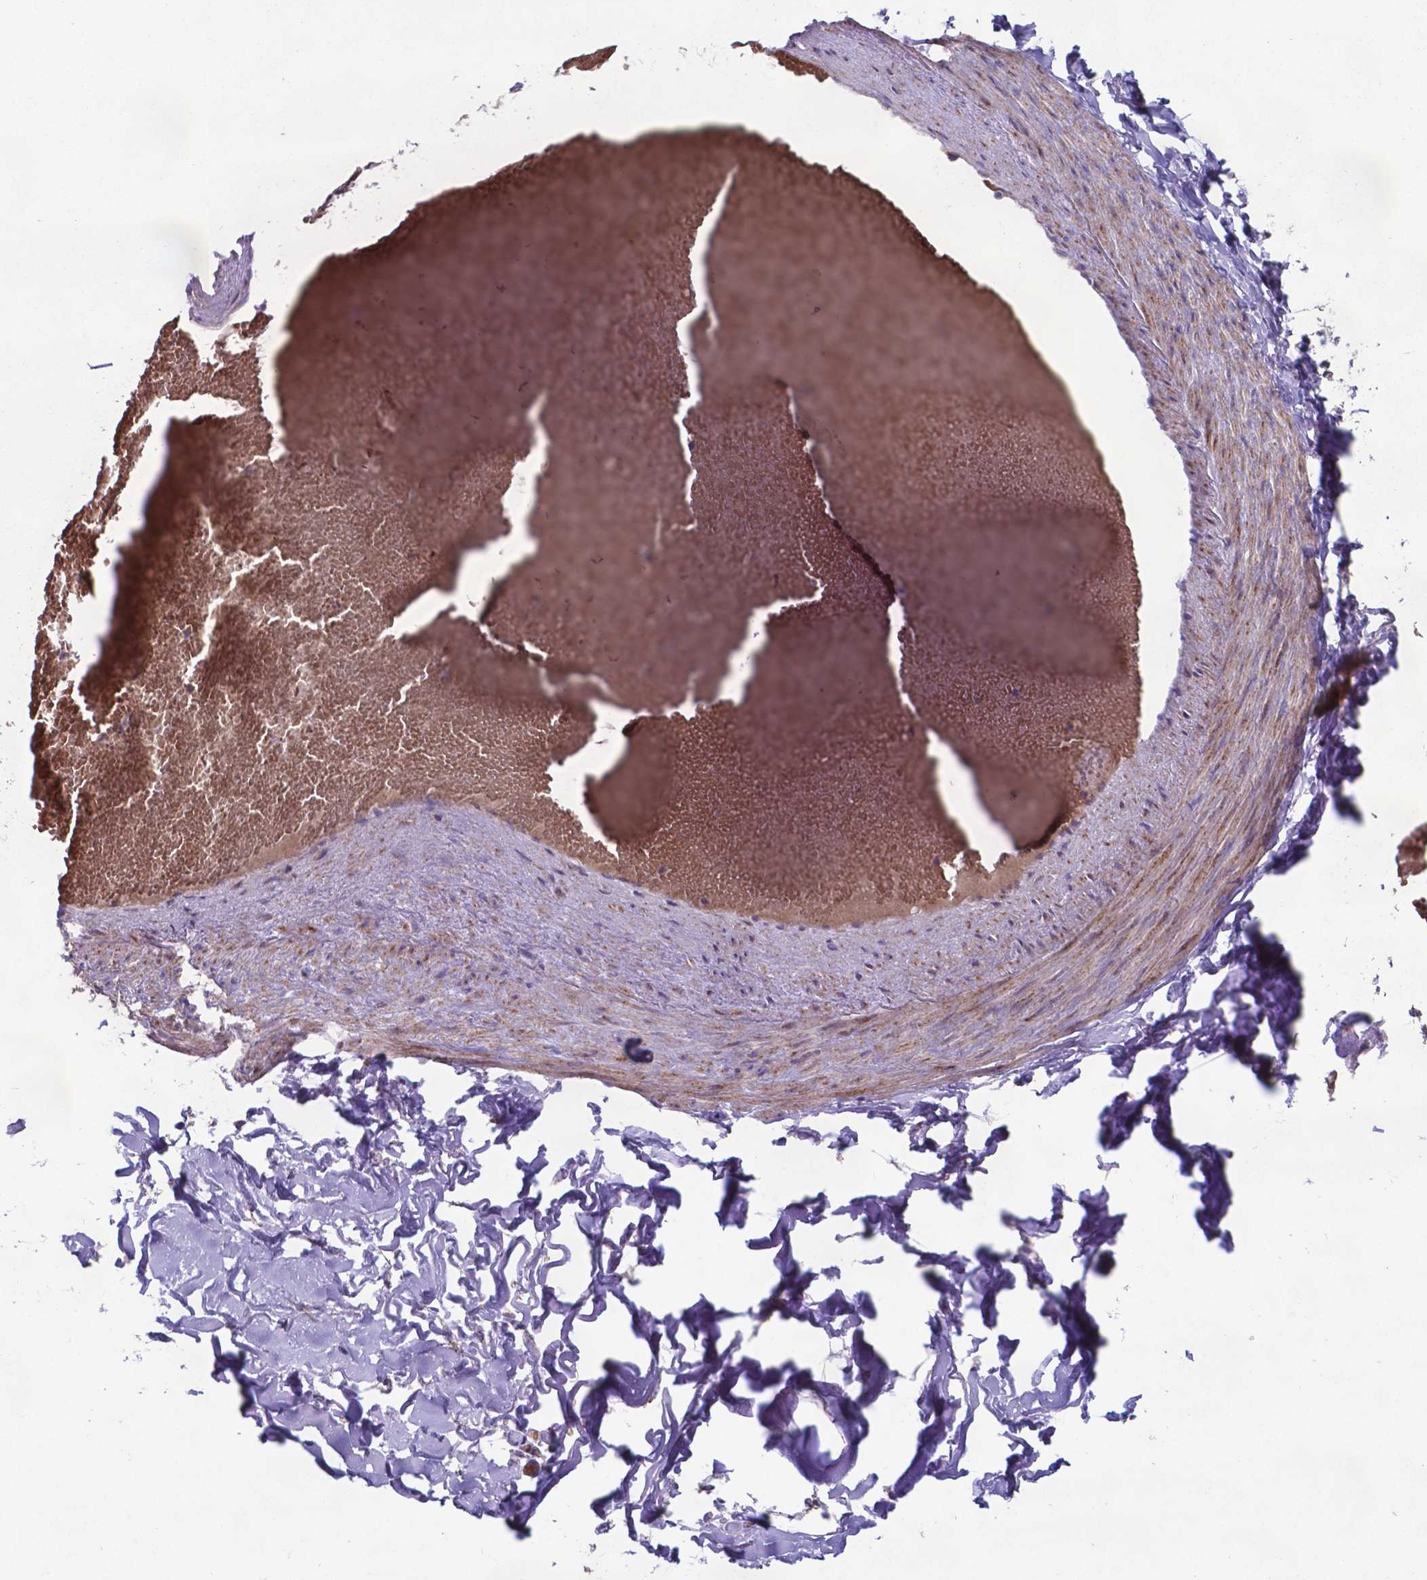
{"staining": {"intensity": "negative", "quantity": "none", "location": "none"}, "tissue": "adipose tissue", "cell_type": "Adipocytes", "image_type": "normal", "snomed": [{"axis": "morphology", "description": "Normal tissue, NOS"}, {"axis": "topography", "description": "Gallbladder"}, {"axis": "topography", "description": "Peripheral nerve tissue"}], "caption": "IHC image of normal adipose tissue stained for a protein (brown), which displays no staining in adipocytes.", "gene": "TYRO3", "patient": {"sex": "female", "age": 45}}